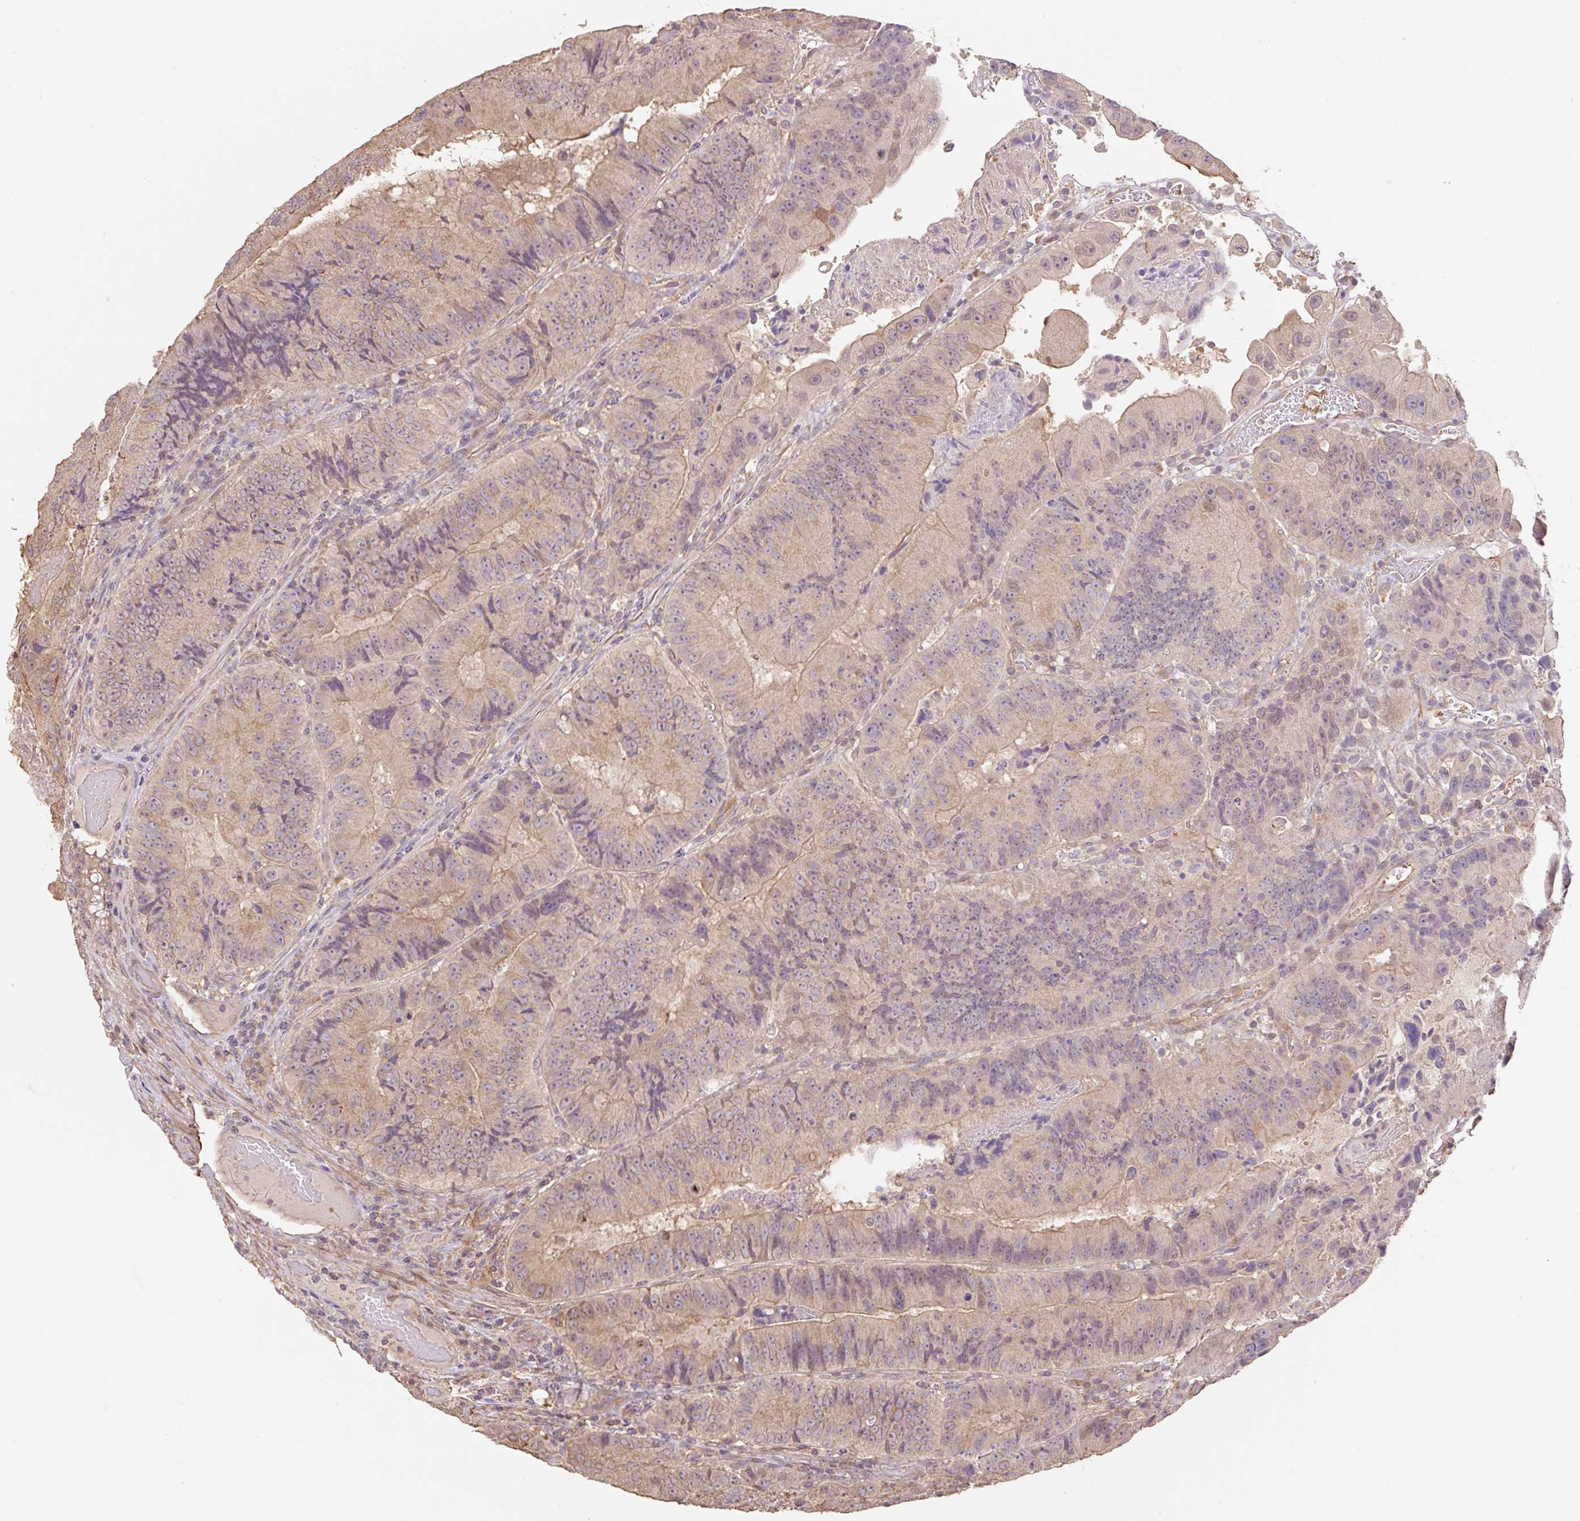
{"staining": {"intensity": "weak", "quantity": "25%-75%", "location": "cytoplasmic/membranous"}, "tissue": "colorectal cancer", "cell_type": "Tumor cells", "image_type": "cancer", "snomed": [{"axis": "morphology", "description": "Adenocarcinoma, NOS"}, {"axis": "topography", "description": "Colon"}], "caption": "Human adenocarcinoma (colorectal) stained with a brown dye displays weak cytoplasmic/membranous positive staining in approximately 25%-75% of tumor cells.", "gene": "COX8A", "patient": {"sex": "female", "age": 86}}